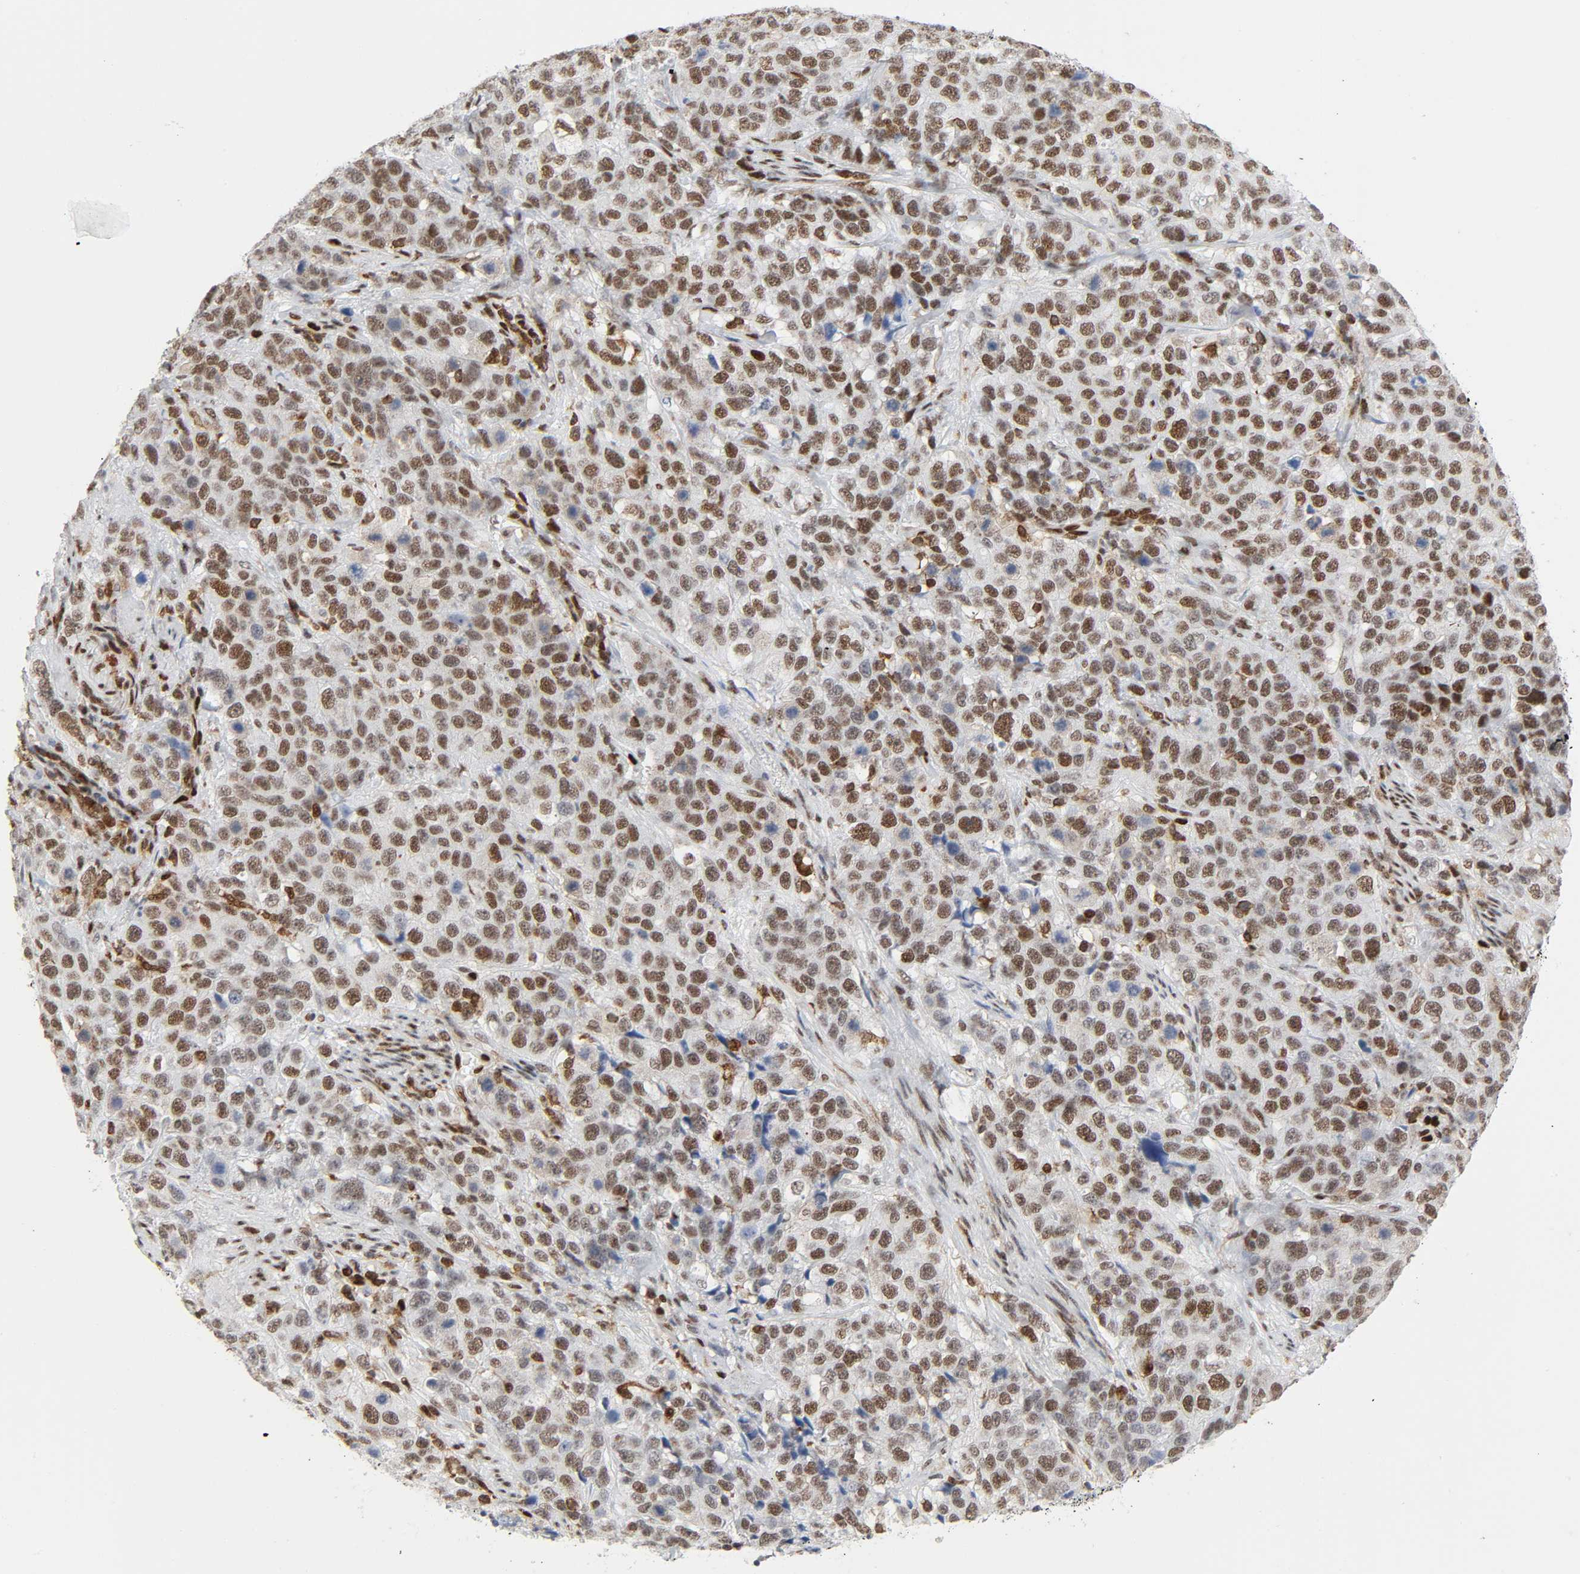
{"staining": {"intensity": "moderate", "quantity": ">75%", "location": "nuclear"}, "tissue": "stomach cancer", "cell_type": "Tumor cells", "image_type": "cancer", "snomed": [{"axis": "morphology", "description": "Normal tissue, NOS"}, {"axis": "morphology", "description": "Adenocarcinoma, NOS"}, {"axis": "topography", "description": "Stomach"}], "caption": "The immunohistochemical stain shows moderate nuclear expression in tumor cells of stomach cancer tissue.", "gene": "WAS", "patient": {"sex": "male", "age": 48}}